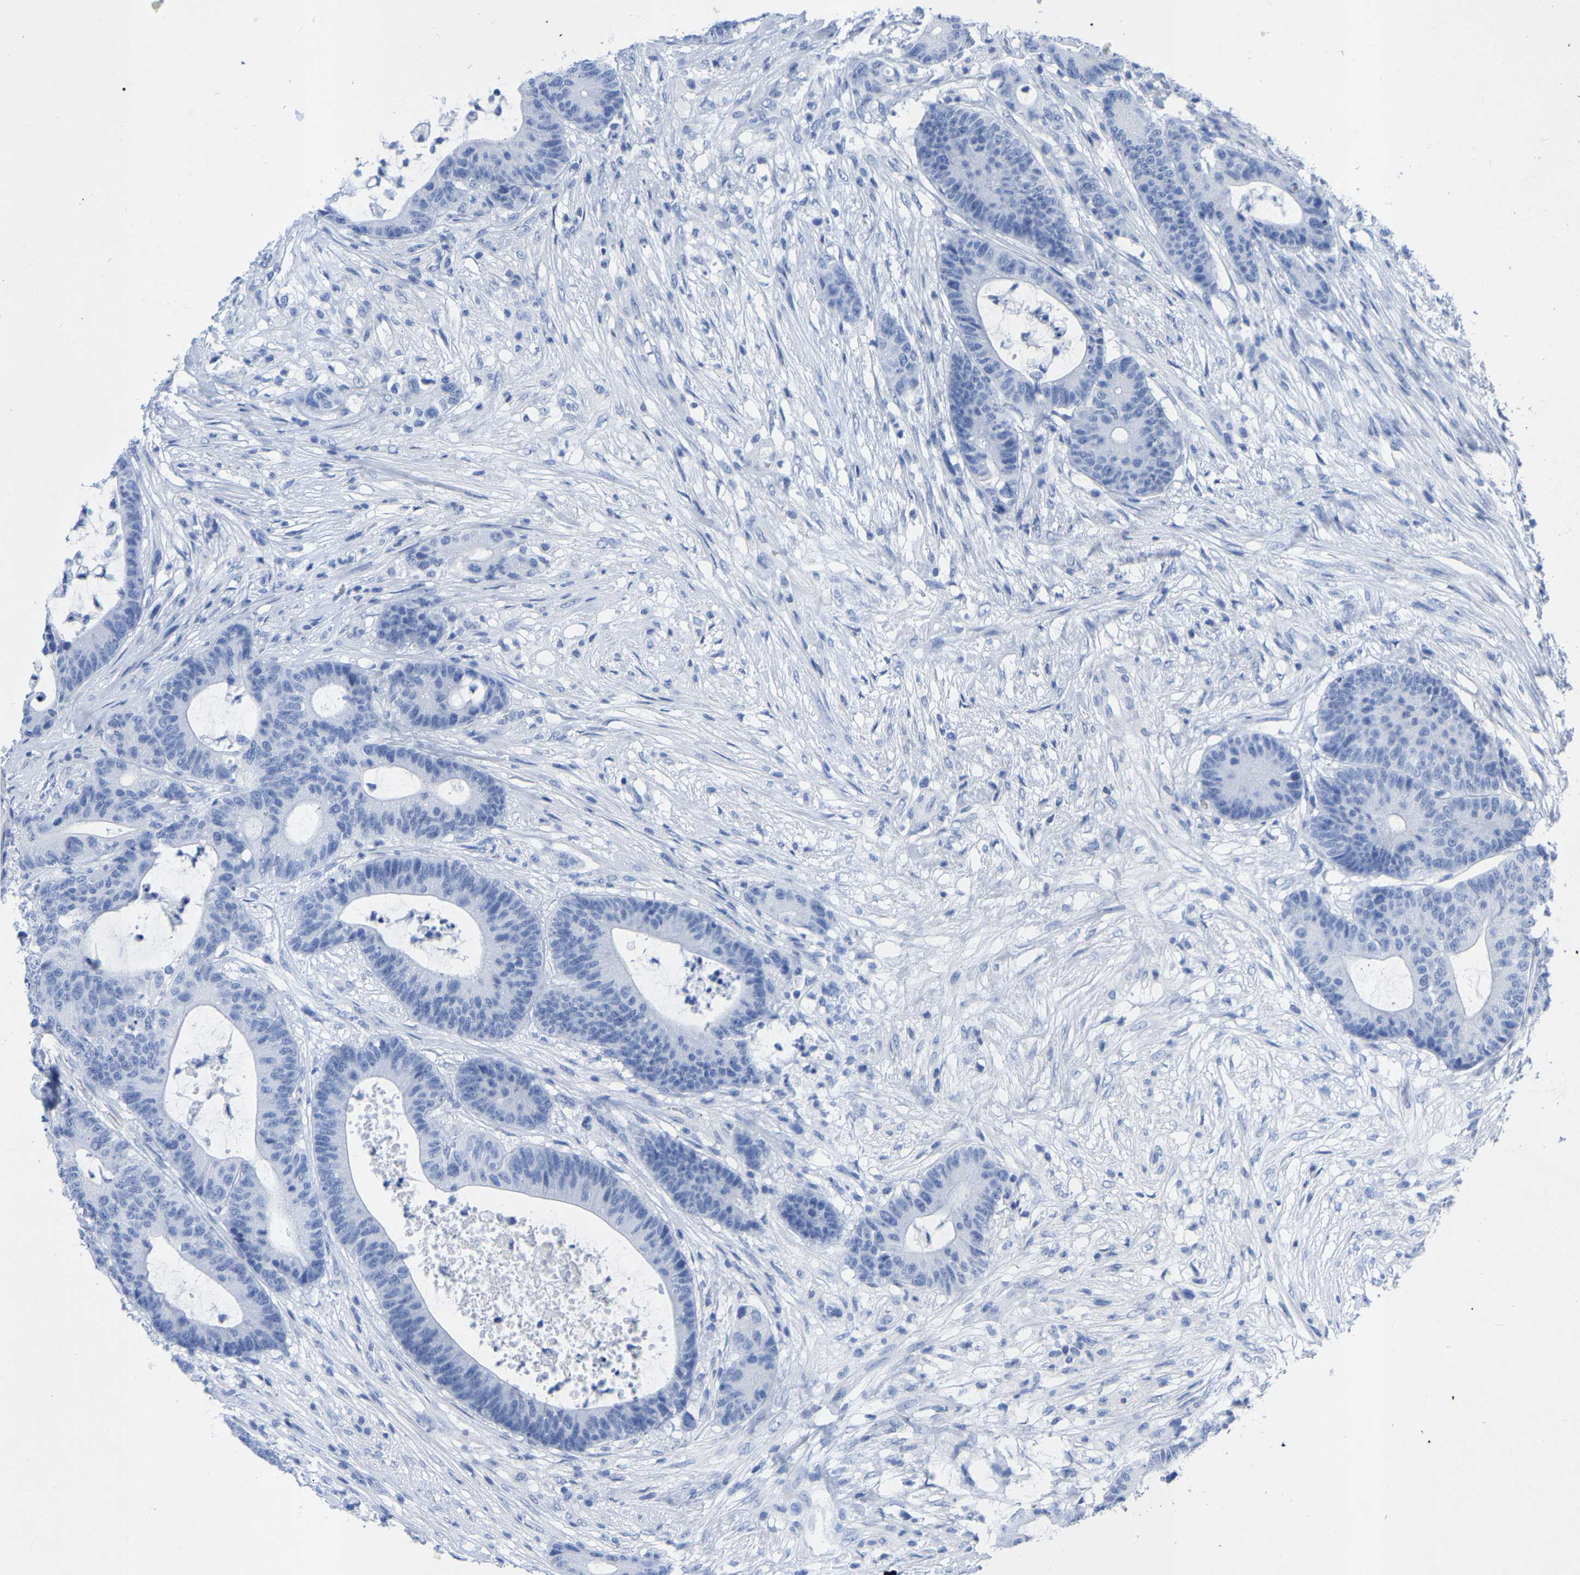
{"staining": {"intensity": "negative", "quantity": "none", "location": "none"}, "tissue": "colorectal cancer", "cell_type": "Tumor cells", "image_type": "cancer", "snomed": [{"axis": "morphology", "description": "Adenocarcinoma, NOS"}, {"axis": "topography", "description": "Colon"}], "caption": "Immunohistochemistry histopathology image of adenocarcinoma (colorectal) stained for a protein (brown), which reveals no staining in tumor cells.", "gene": "ZNF629", "patient": {"sex": "female", "age": 84}}